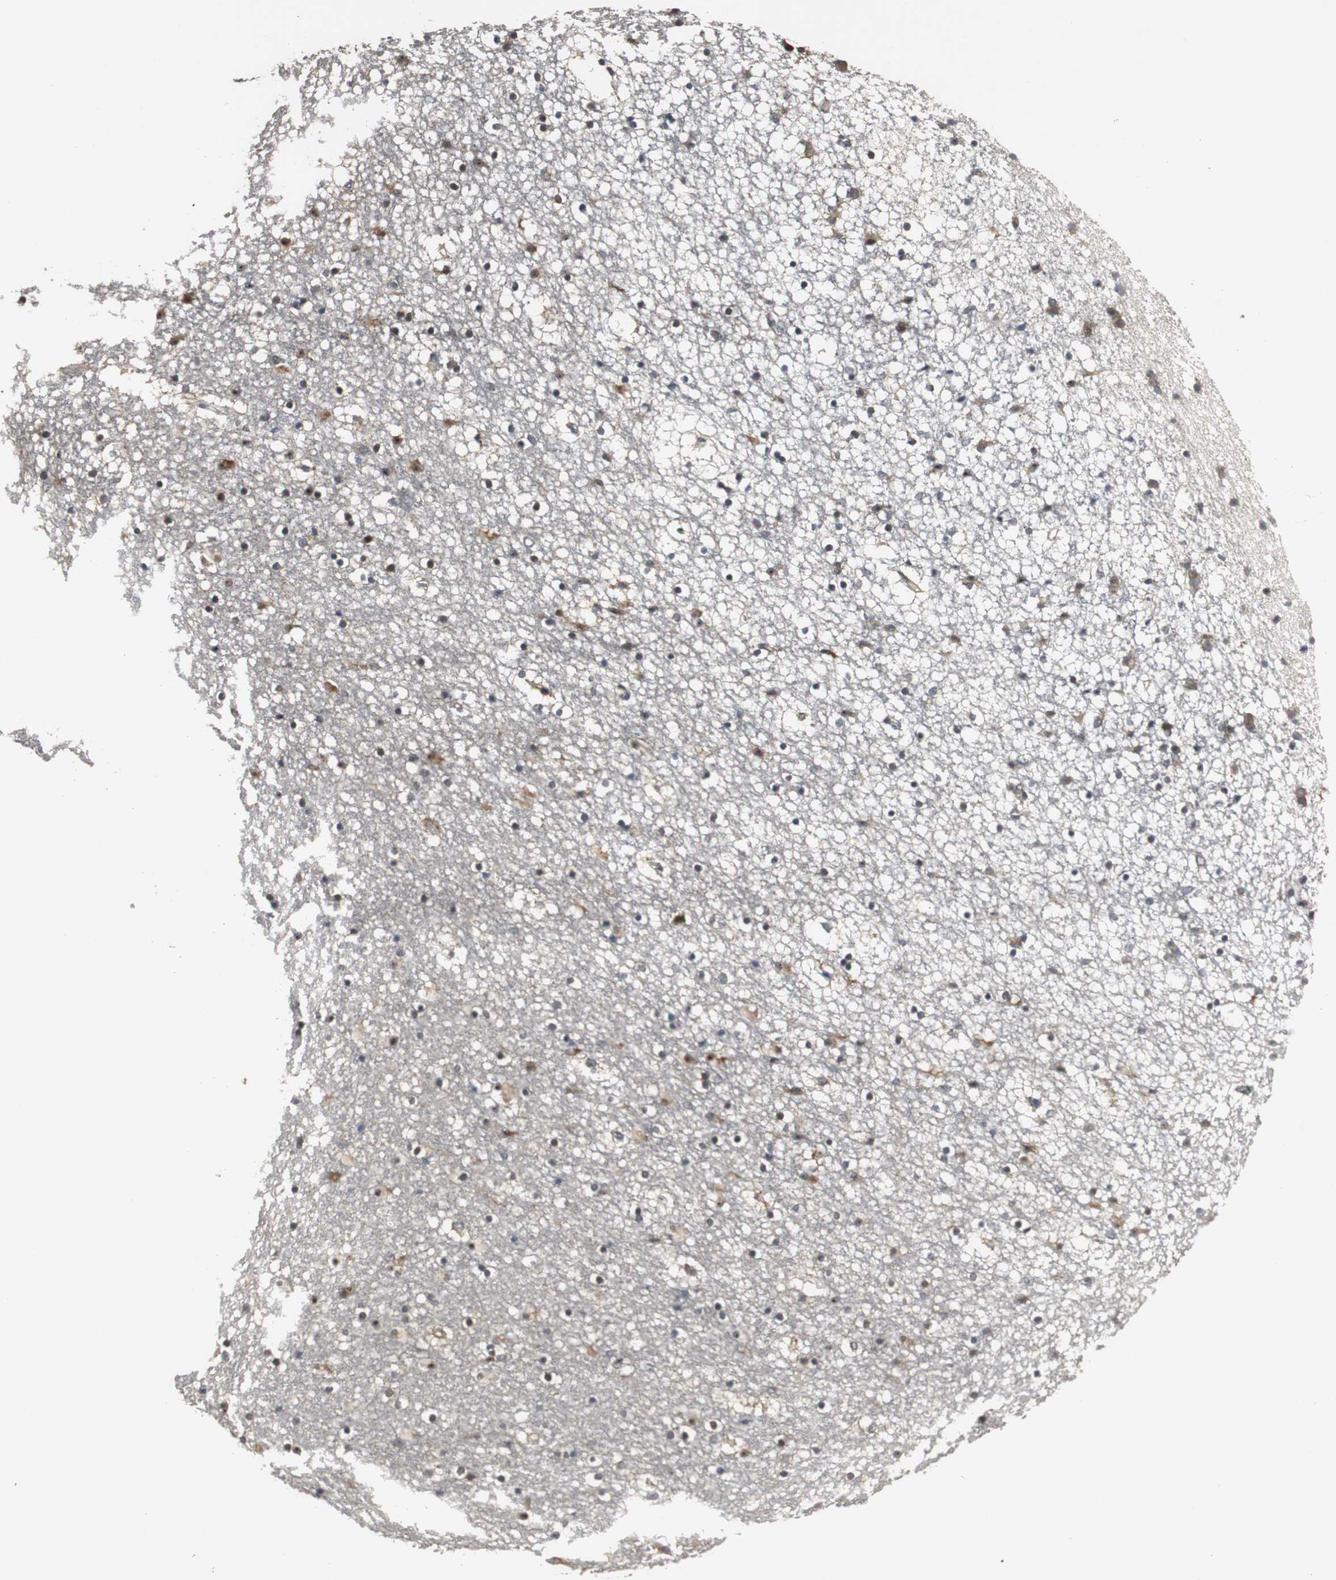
{"staining": {"intensity": "moderate", "quantity": ">75%", "location": "cytoplasmic/membranous,nuclear"}, "tissue": "caudate", "cell_type": "Glial cells", "image_type": "normal", "snomed": [{"axis": "morphology", "description": "Normal tissue, NOS"}, {"axis": "topography", "description": "Lateral ventricle wall"}], "caption": "Immunohistochemistry (IHC) histopathology image of benign caudate: human caudate stained using immunohistochemistry (IHC) shows medium levels of moderate protein expression localized specifically in the cytoplasmic/membranous,nuclear of glial cells, appearing as a cytoplasmic/membranous,nuclear brown color.", "gene": "PFDN1", "patient": {"sex": "male", "age": 45}}